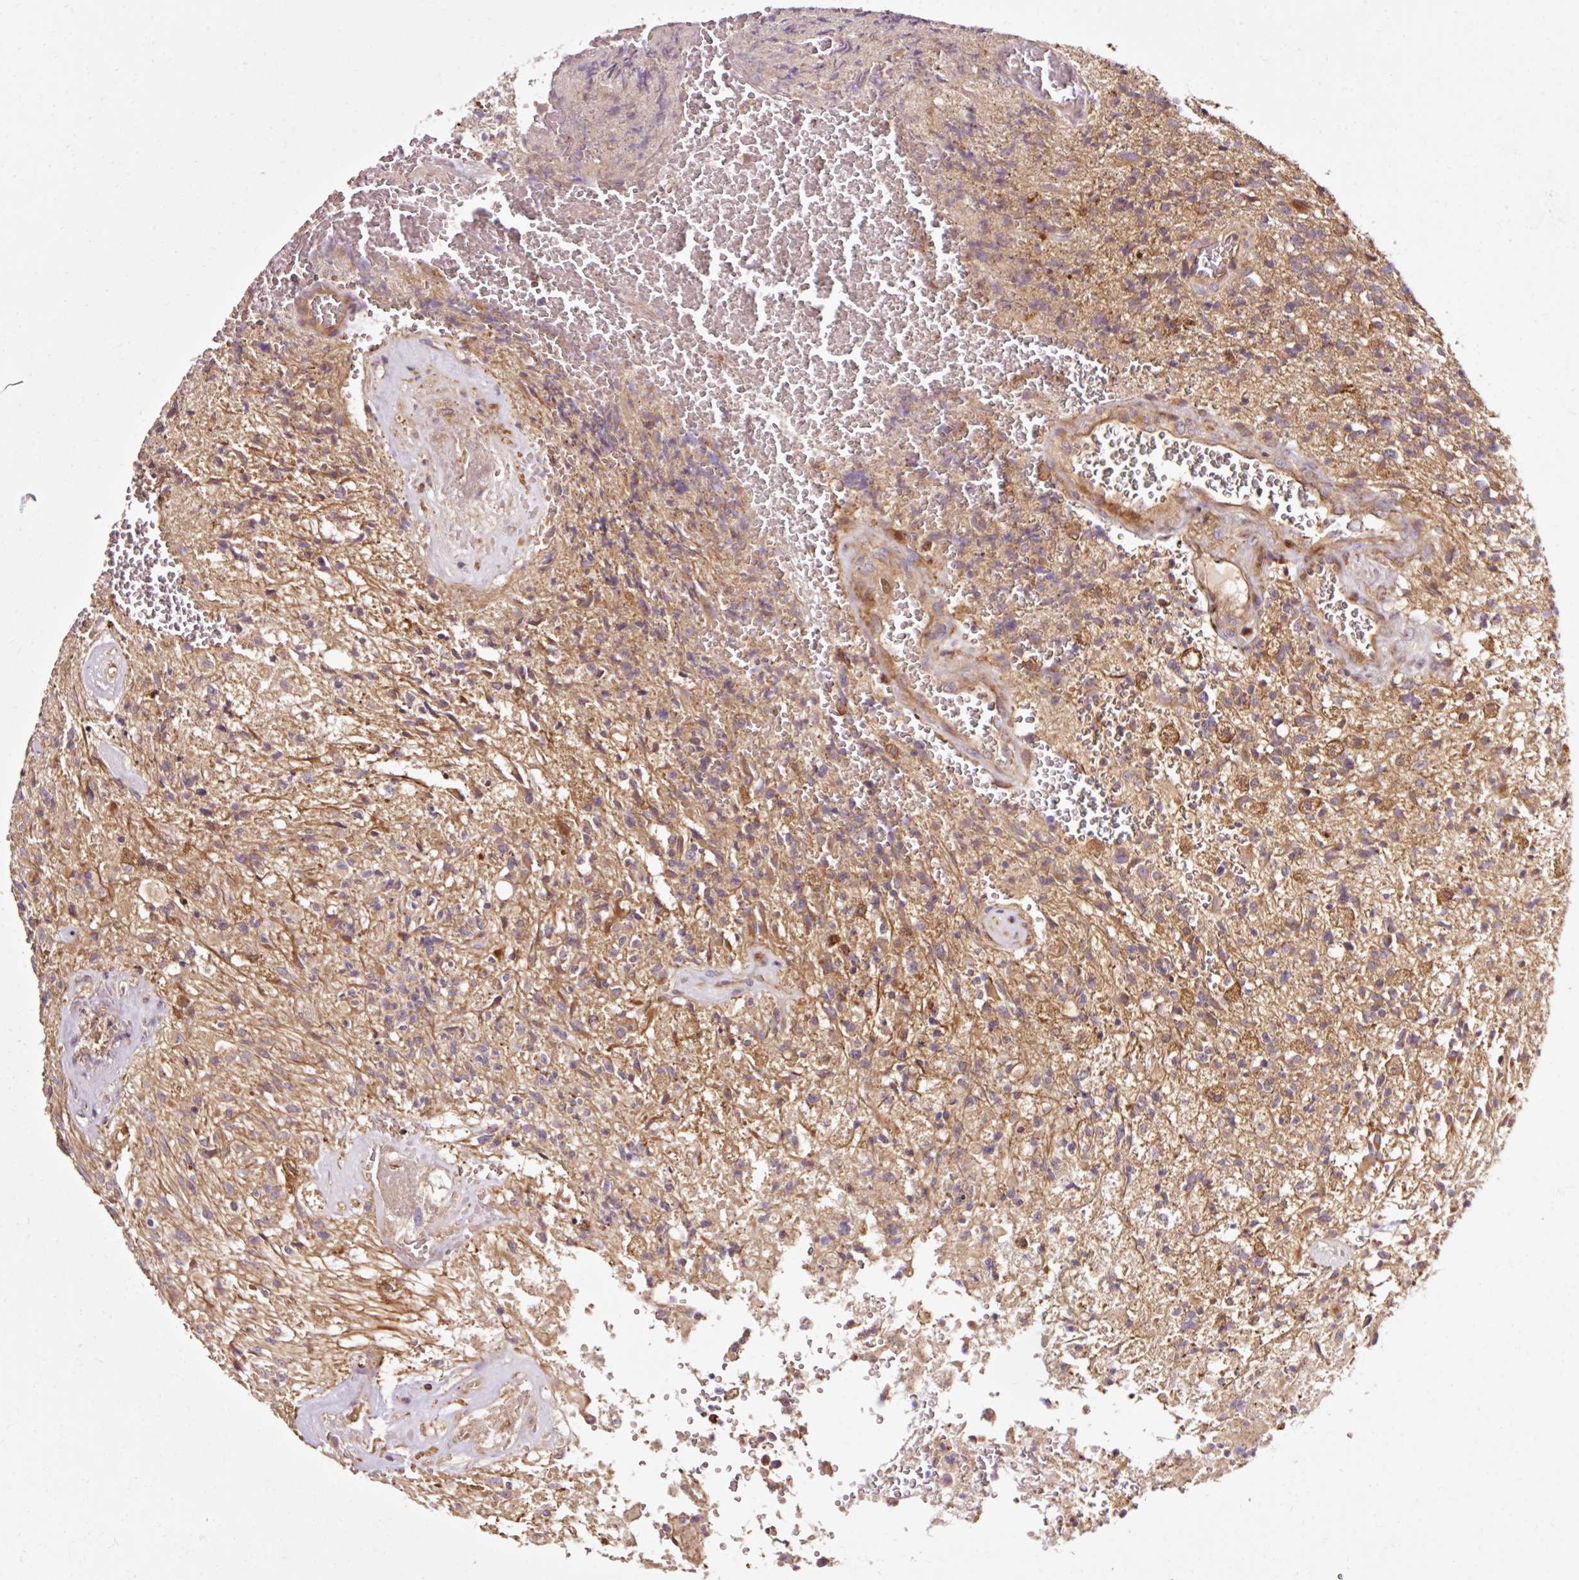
{"staining": {"intensity": "negative", "quantity": "none", "location": "none"}, "tissue": "glioma", "cell_type": "Tumor cells", "image_type": "cancer", "snomed": [{"axis": "morphology", "description": "Glioma, malignant, High grade"}, {"axis": "topography", "description": "Brain"}], "caption": "High-grade glioma (malignant) stained for a protein using IHC shows no expression tumor cells.", "gene": "NAPA", "patient": {"sex": "male", "age": 56}}